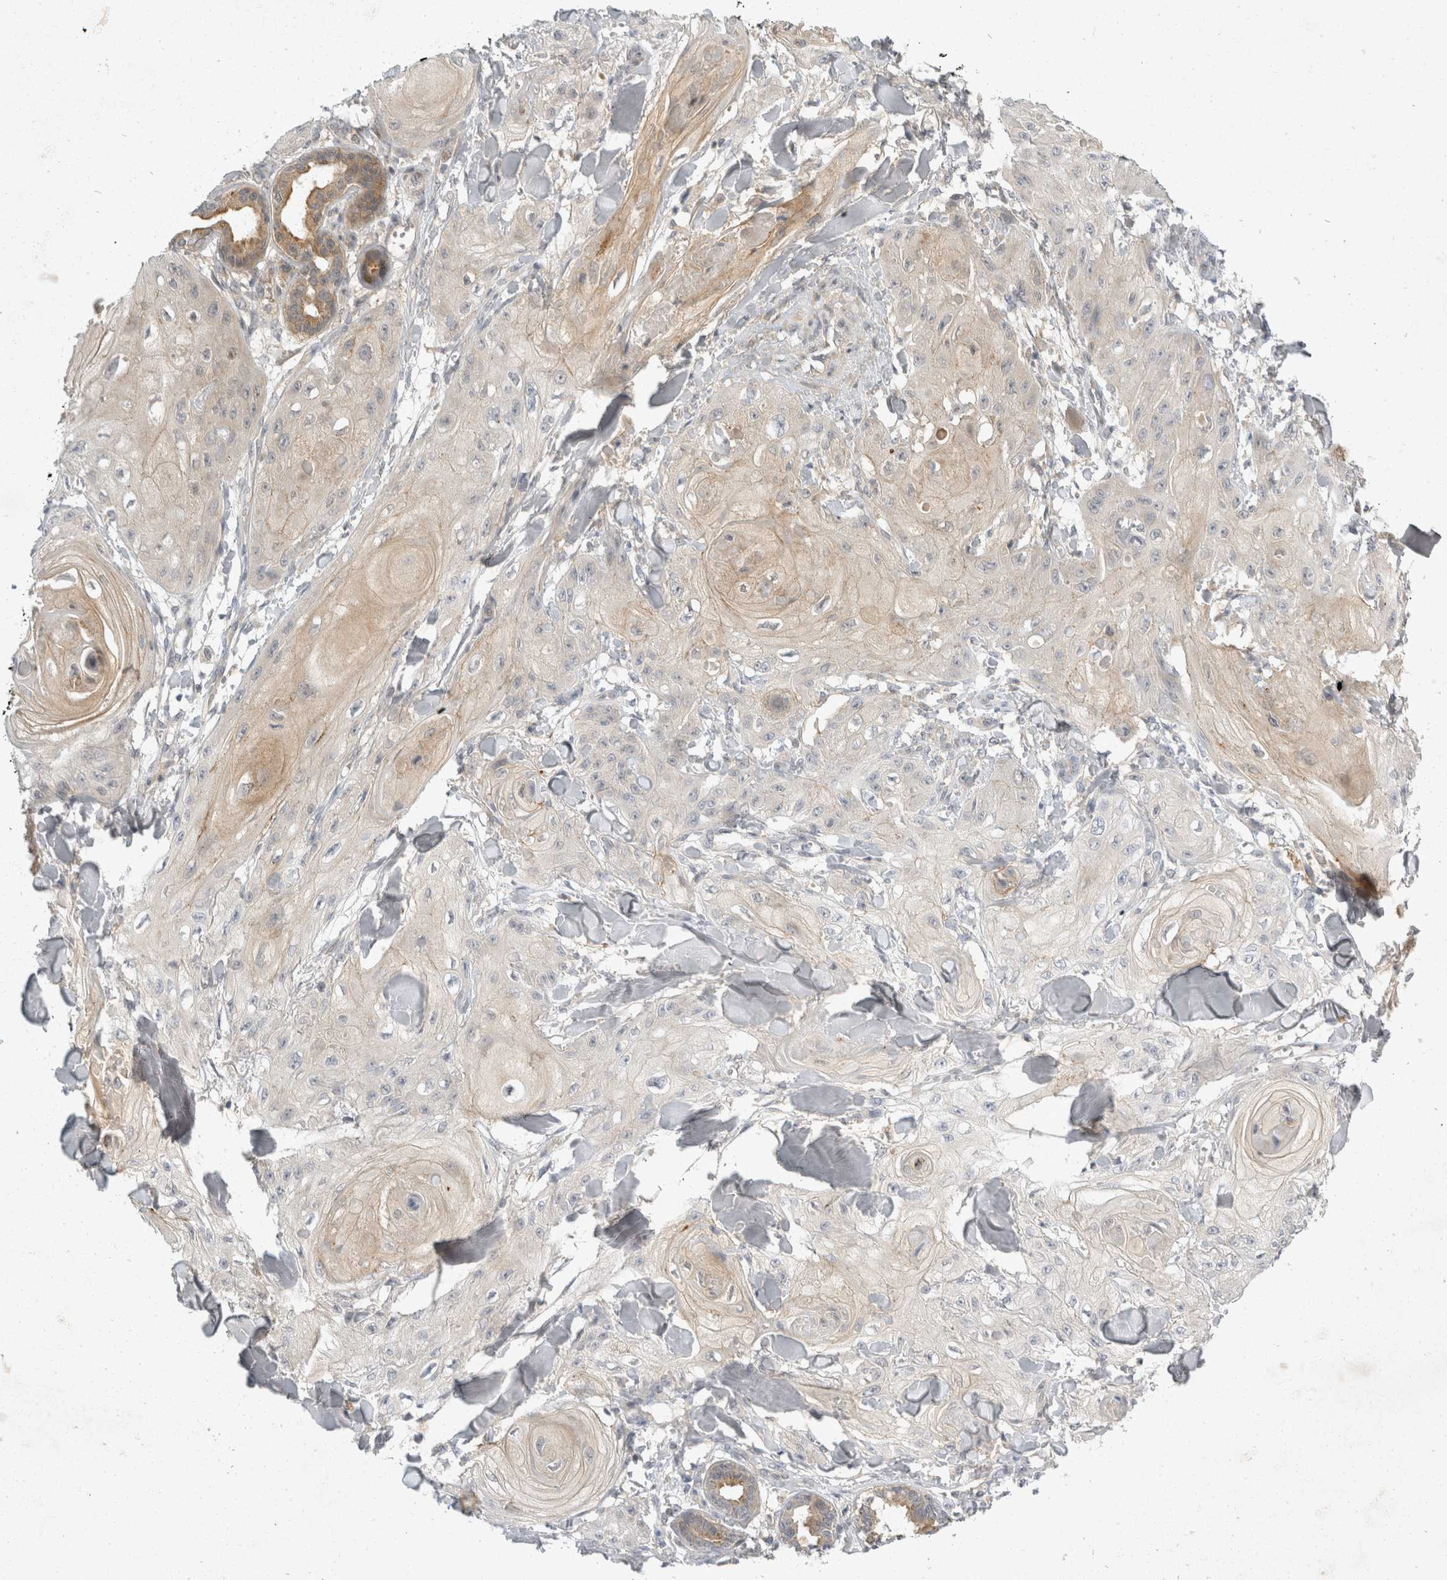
{"staining": {"intensity": "weak", "quantity": "<25%", "location": "cytoplasmic/membranous"}, "tissue": "skin cancer", "cell_type": "Tumor cells", "image_type": "cancer", "snomed": [{"axis": "morphology", "description": "Squamous cell carcinoma, NOS"}, {"axis": "topography", "description": "Skin"}], "caption": "Immunohistochemistry (IHC) histopathology image of neoplastic tissue: skin cancer (squamous cell carcinoma) stained with DAB (3,3'-diaminobenzidine) shows no significant protein staining in tumor cells.", "gene": "TOM1L2", "patient": {"sex": "male", "age": 74}}